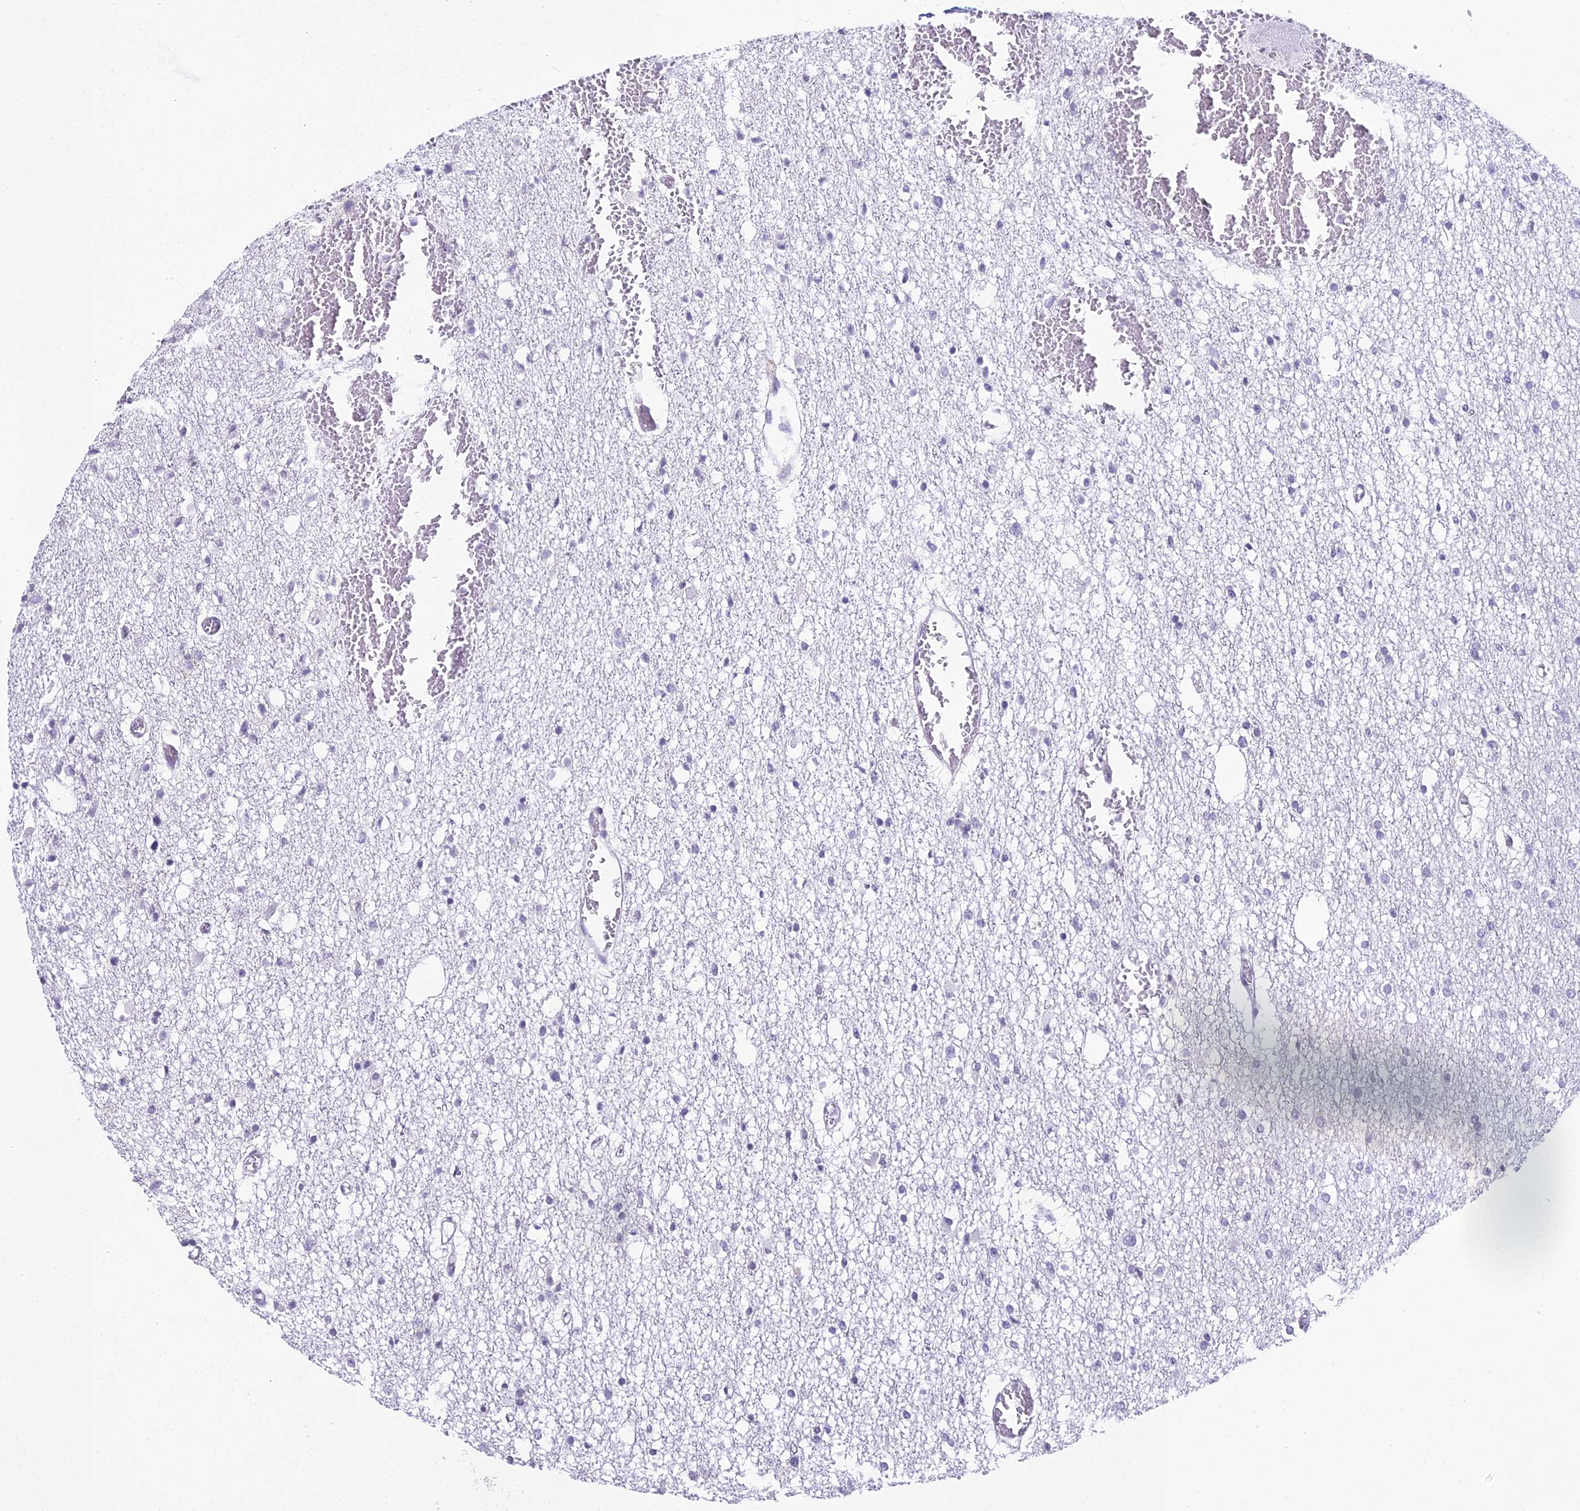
{"staining": {"intensity": "negative", "quantity": "none", "location": "none"}, "tissue": "glioma", "cell_type": "Tumor cells", "image_type": "cancer", "snomed": [{"axis": "morphology", "description": "Glioma, malignant, Low grade"}, {"axis": "topography", "description": "Brain"}], "caption": "The micrograph demonstrates no significant positivity in tumor cells of glioma.", "gene": "RPS26", "patient": {"sex": "female", "age": 22}}